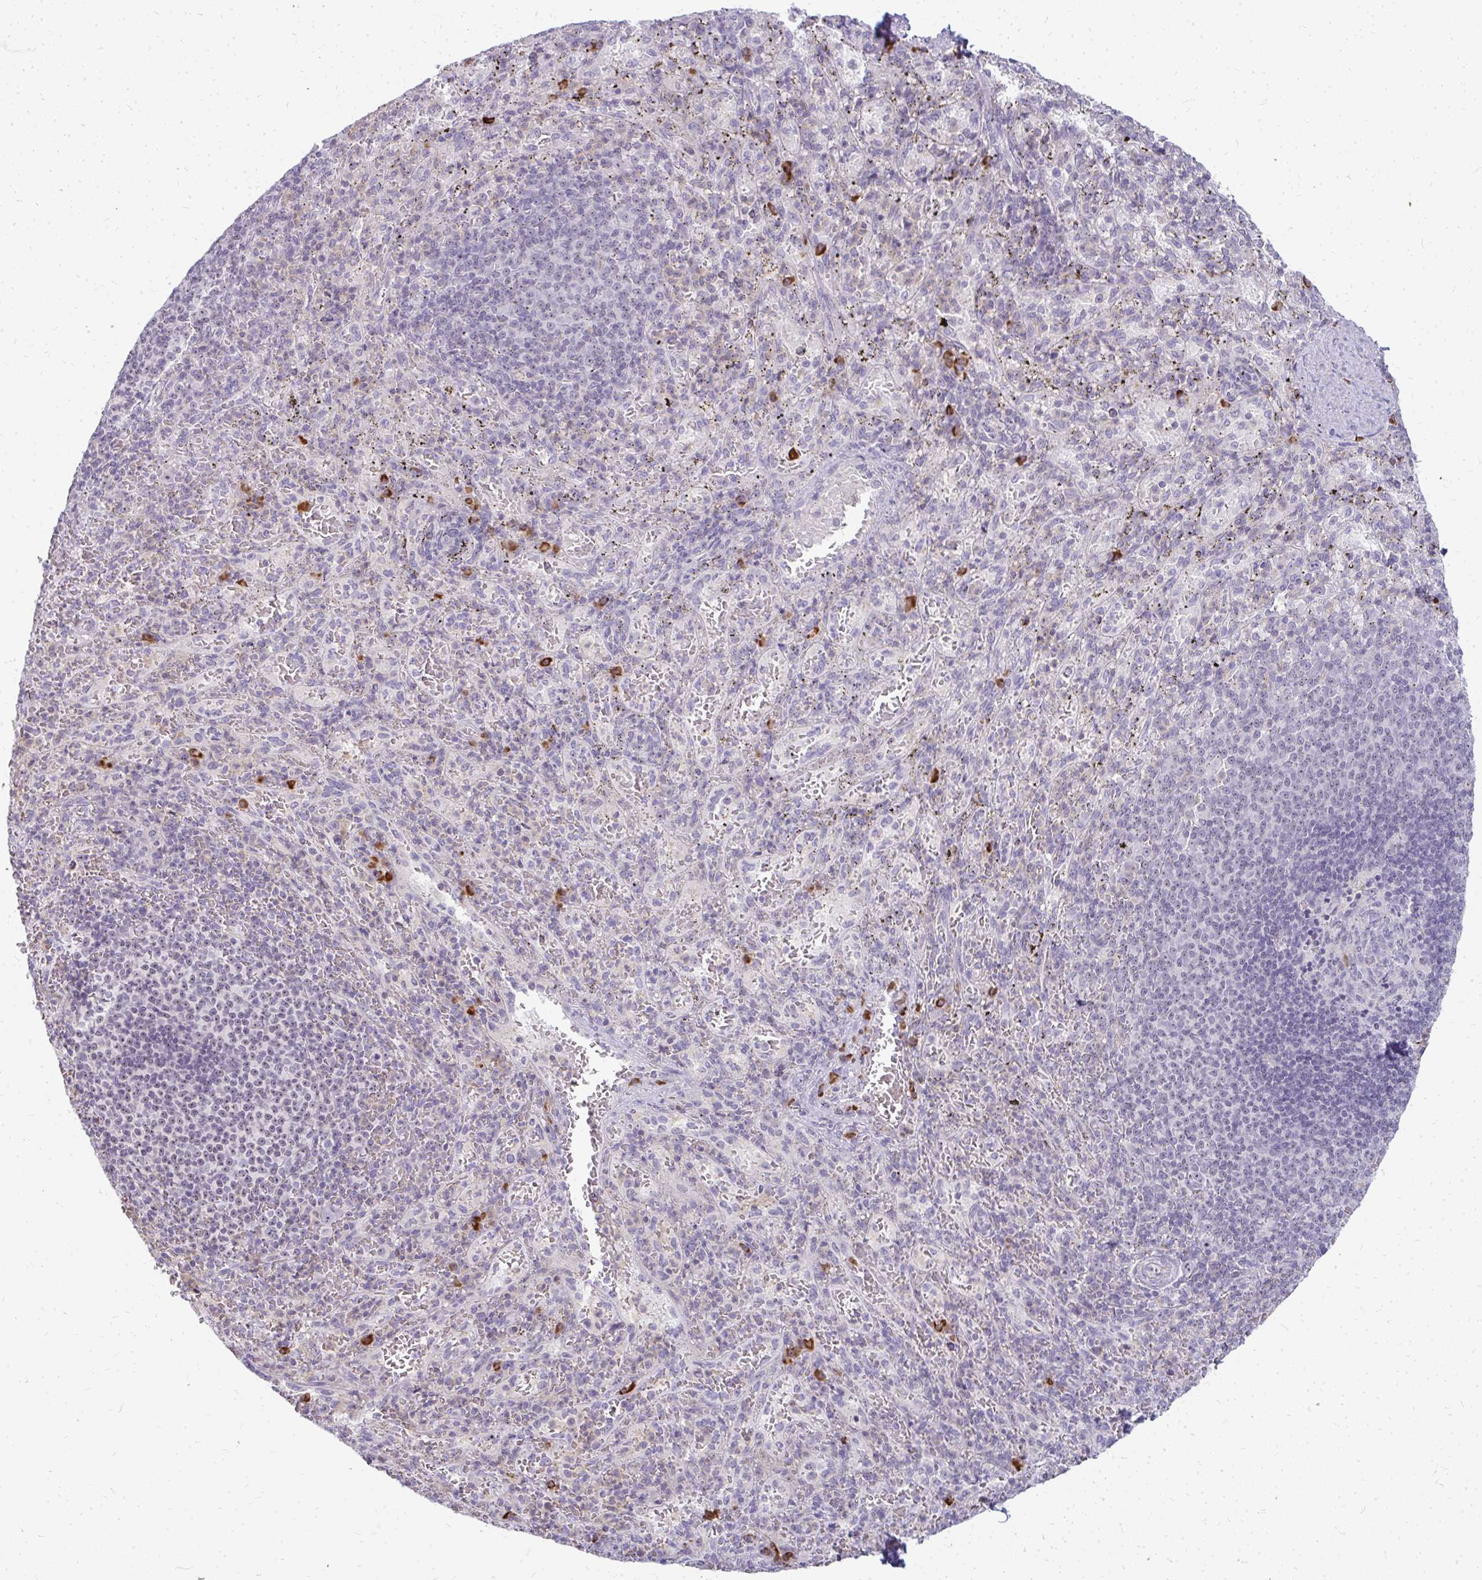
{"staining": {"intensity": "strong", "quantity": "<25%", "location": "cytoplasmic/membranous"}, "tissue": "spleen", "cell_type": "Cells in red pulp", "image_type": "normal", "snomed": [{"axis": "morphology", "description": "Normal tissue, NOS"}, {"axis": "topography", "description": "Spleen"}], "caption": "Cells in red pulp show medium levels of strong cytoplasmic/membranous positivity in about <25% of cells in unremarkable human spleen. (IHC, brightfield microscopy, high magnification).", "gene": "FAM9A", "patient": {"sex": "male", "age": 57}}